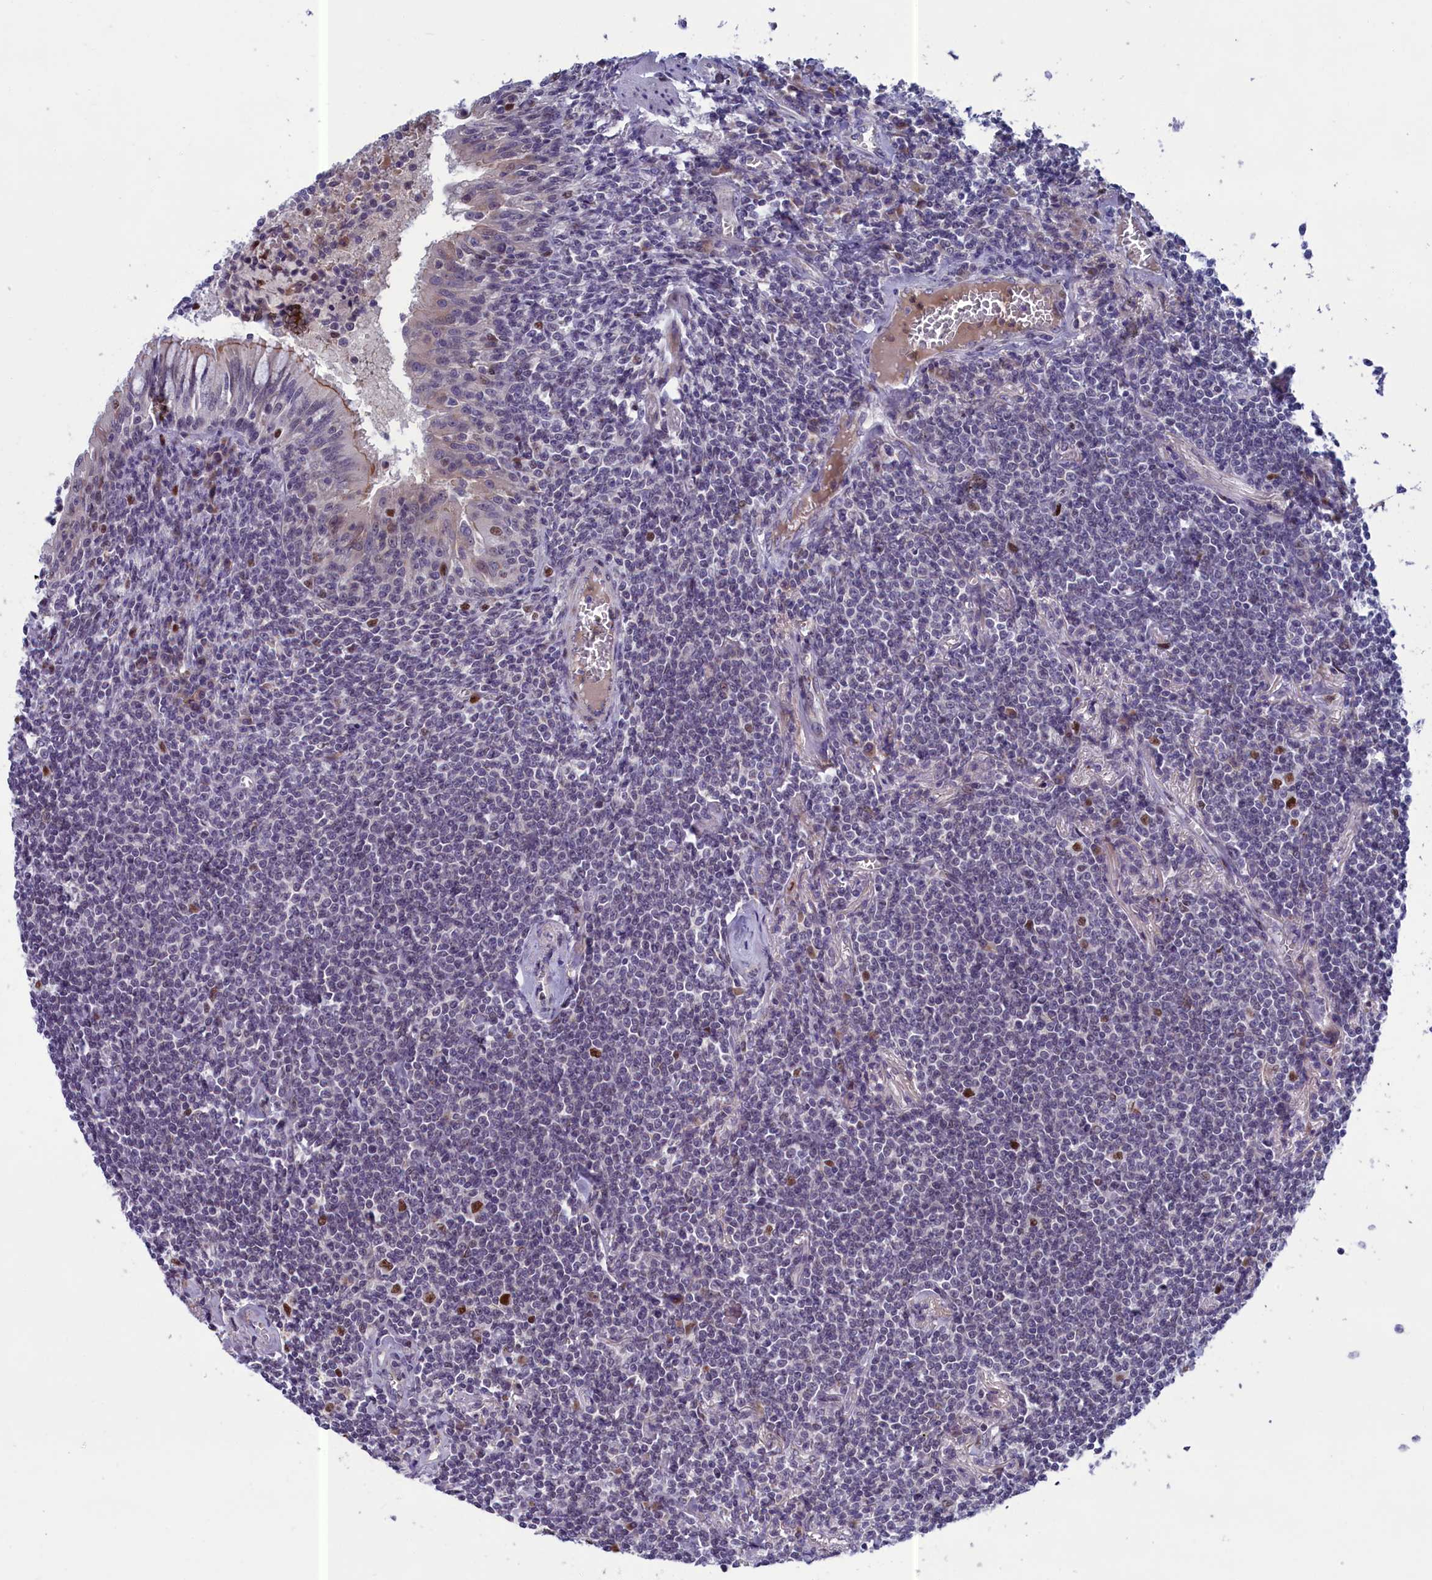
{"staining": {"intensity": "negative", "quantity": "none", "location": "none"}, "tissue": "lymphoma", "cell_type": "Tumor cells", "image_type": "cancer", "snomed": [{"axis": "morphology", "description": "Malignant lymphoma, non-Hodgkin's type, Low grade"}, {"axis": "topography", "description": "Lung"}], "caption": "A high-resolution photomicrograph shows immunohistochemistry staining of lymphoma, which exhibits no significant expression in tumor cells.", "gene": "LIG1", "patient": {"sex": "female", "age": 71}}